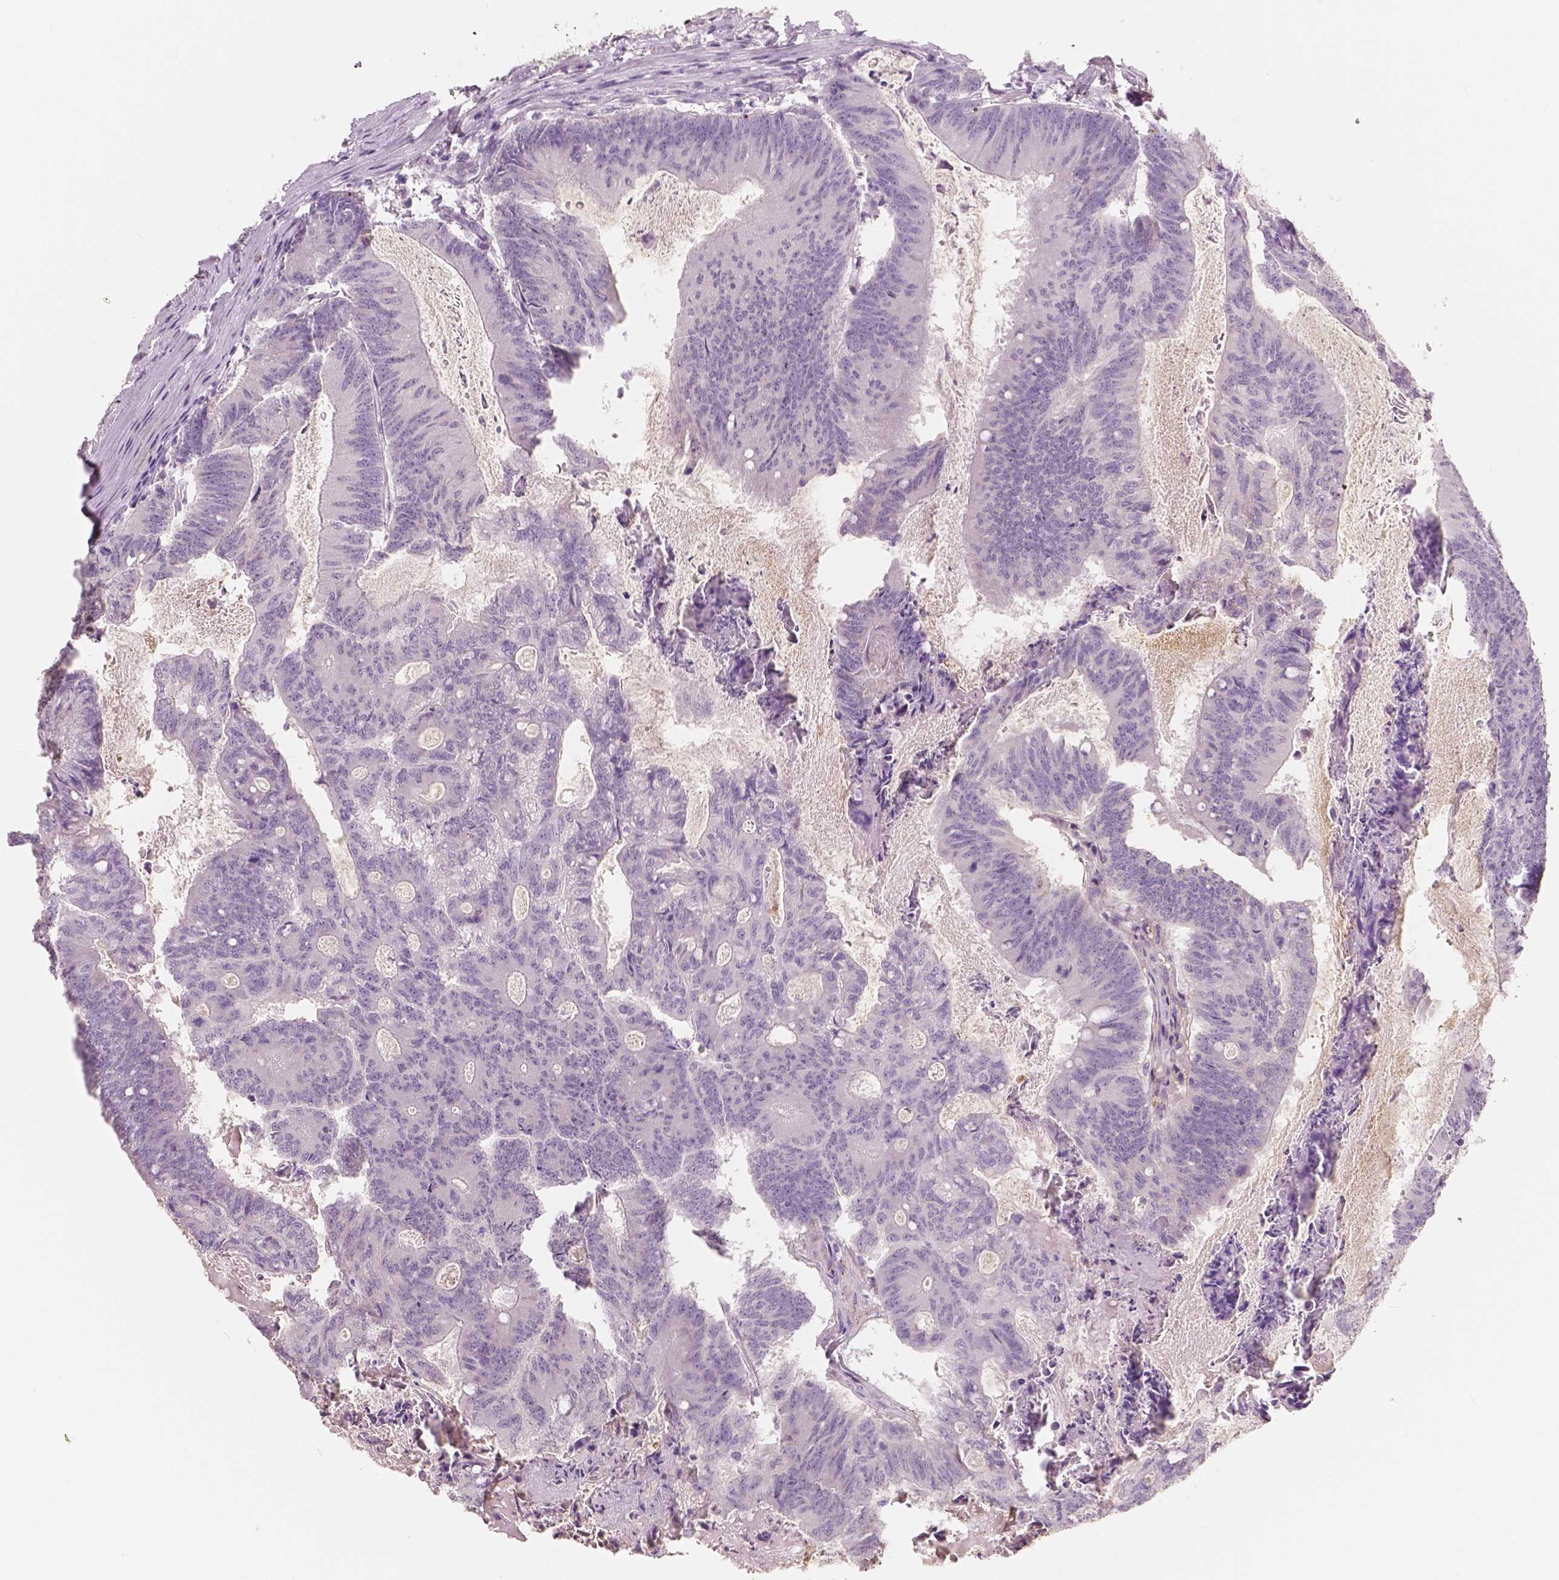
{"staining": {"intensity": "negative", "quantity": "none", "location": "none"}, "tissue": "colorectal cancer", "cell_type": "Tumor cells", "image_type": "cancer", "snomed": [{"axis": "morphology", "description": "Adenocarcinoma, NOS"}, {"axis": "topography", "description": "Colon"}], "caption": "A high-resolution histopathology image shows IHC staining of colorectal adenocarcinoma, which exhibits no significant positivity in tumor cells. (Immunohistochemistry (ihc), brightfield microscopy, high magnification).", "gene": "APOA4", "patient": {"sex": "female", "age": 70}}